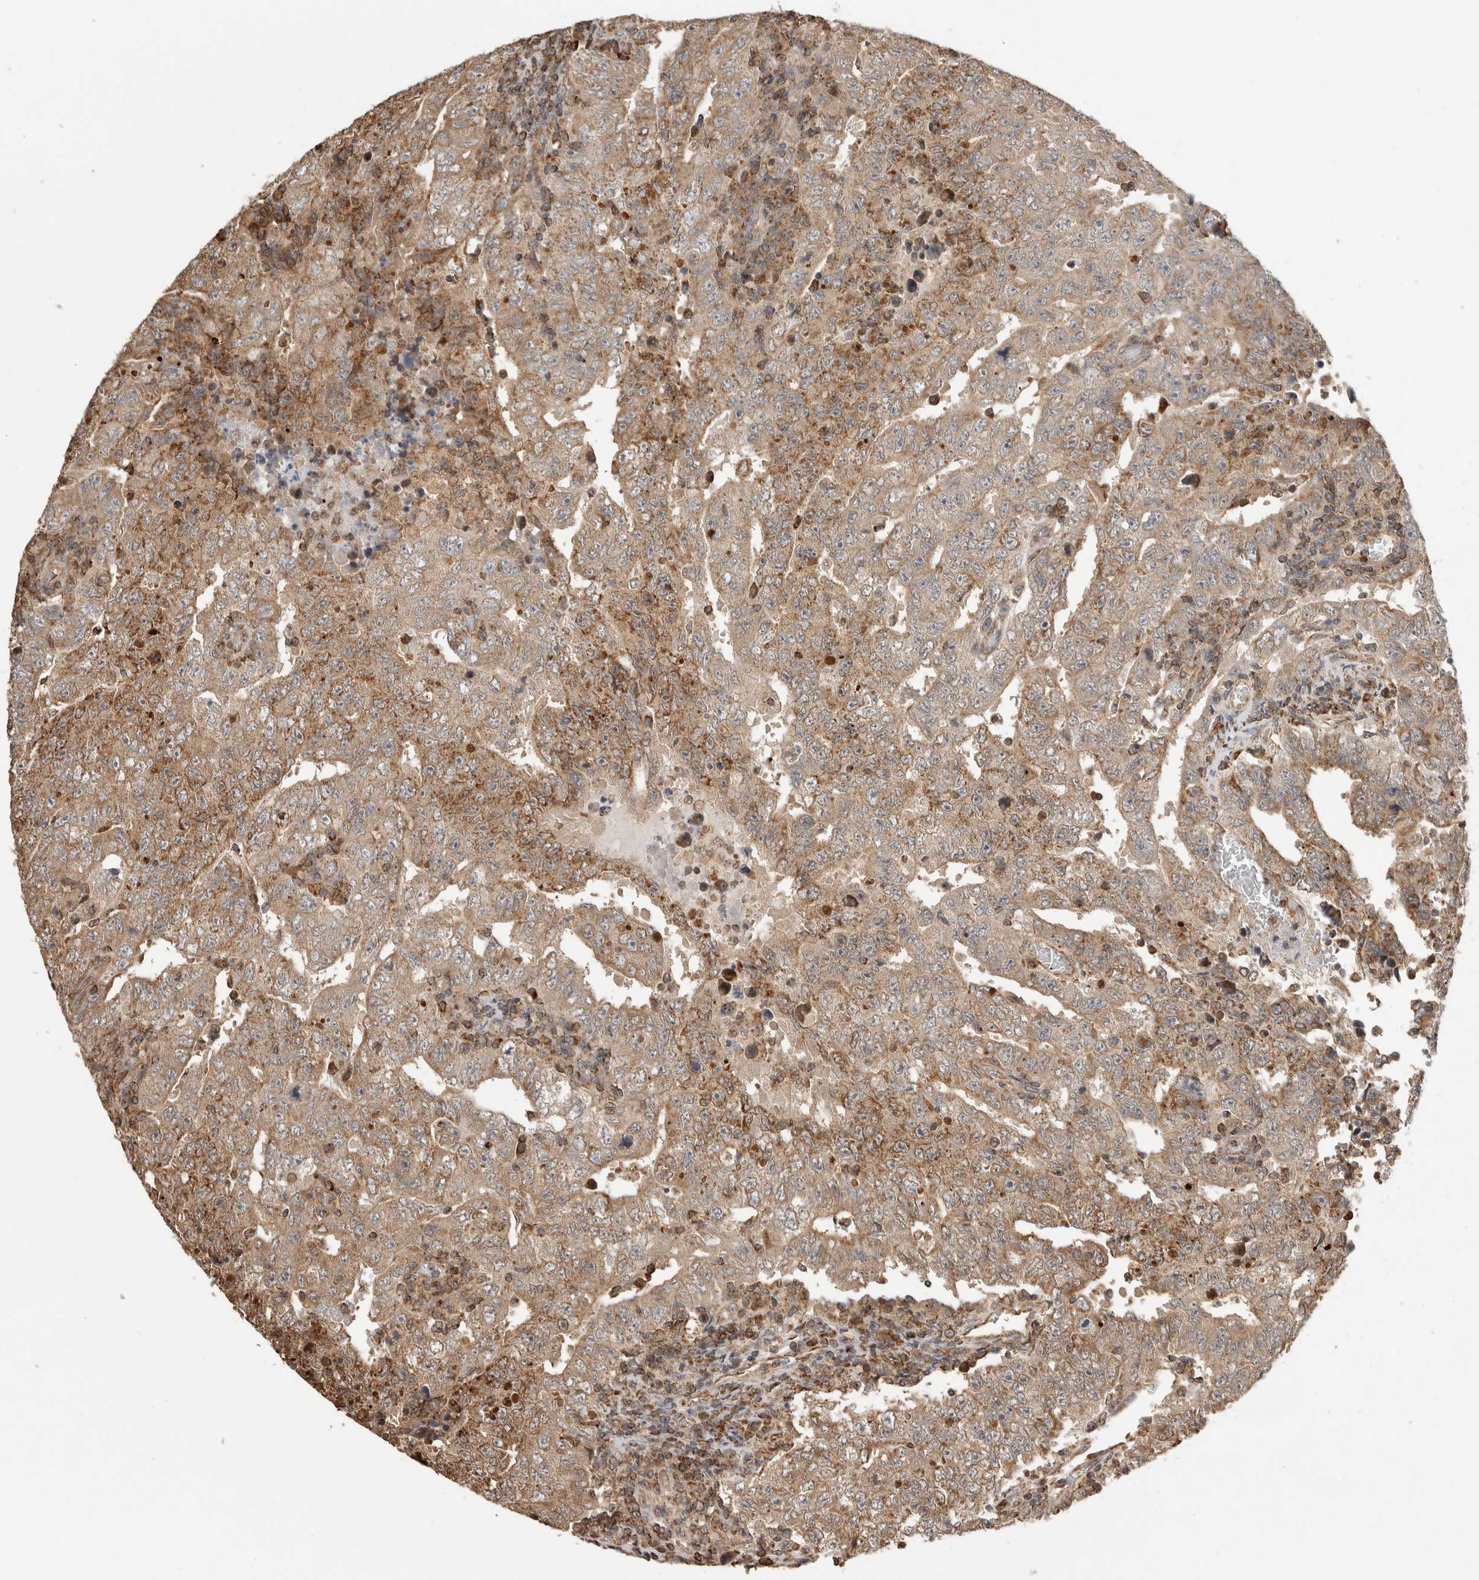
{"staining": {"intensity": "weak", "quantity": ">75%", "location": "cytoplasmic/membranous"}, "tissue": "testis cancer", "cell_type": "Tumor cells", "image_type": "cancer", "snomed": [{"axis": "morphology", "description": "Carcinoma, Embryonal, NOS"}, {"axis": "topography", "description": "Testis"}], "caption": "Testis cancer stained with immunohistochemistry displays weak cytoplasmic/membranous expression in approximately >75% of tumor cells.", "gene": "IMMP2L", "patient": {"sex": "male", "age": 26}}